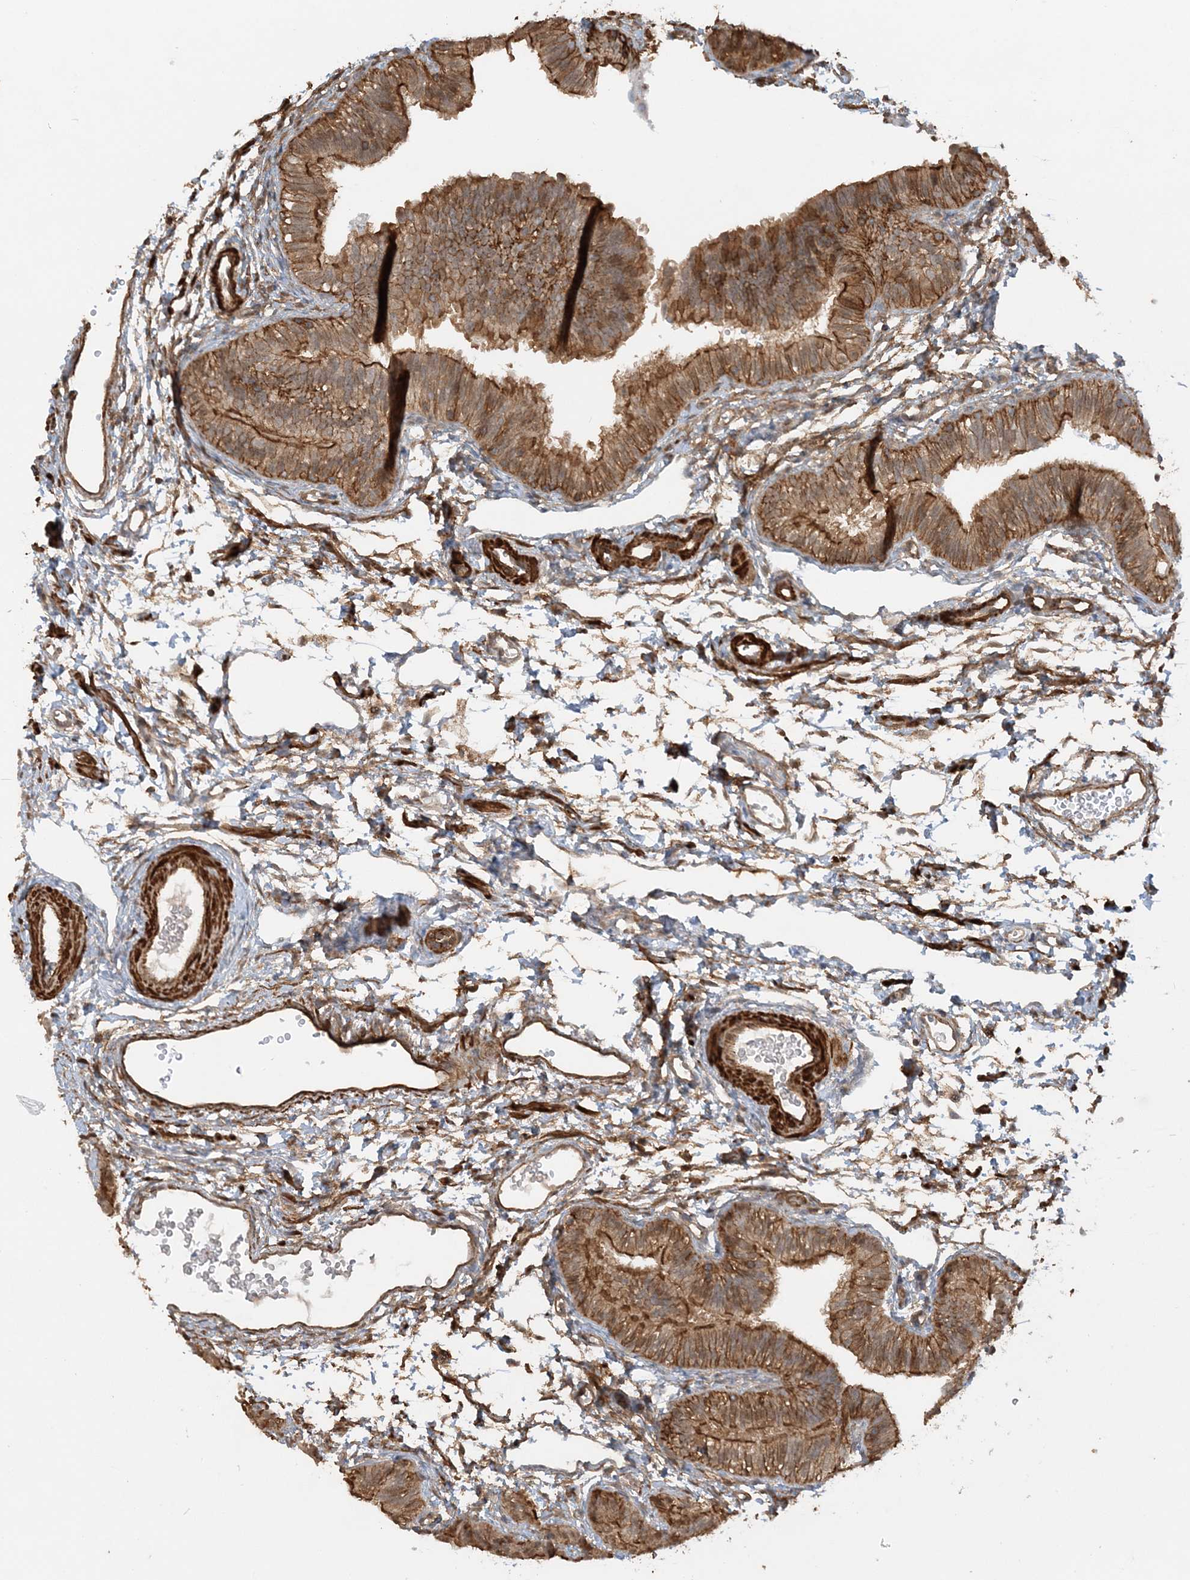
{"staining": {"intensity": "strong", "quantity": ">75%", "location": "cytoplasmic/membranous"}, "tissue": "fallopian tube", "cell_type": "Glandular cells", "image_type": "normal", "snomed": [{"axis": "morphology", "description": "Normal tissue, NOS"}, {"axis": "topography", "description": "Fallopian tube"}], "caption": "Immunohistochemistry (IHC) of unremarkable human fallopian tube reveals high levels of strong cytoplasmic/membranous staining in about >75% of glandular cells. The staining is performed using DAB (3,3'-diaminobenzidine) brown chromogen to label protein expression. The nuclei are counter-stained blue using hematoxylin.", "gene": "DSTN", "patient": {"sex": "female", "age": 35}}